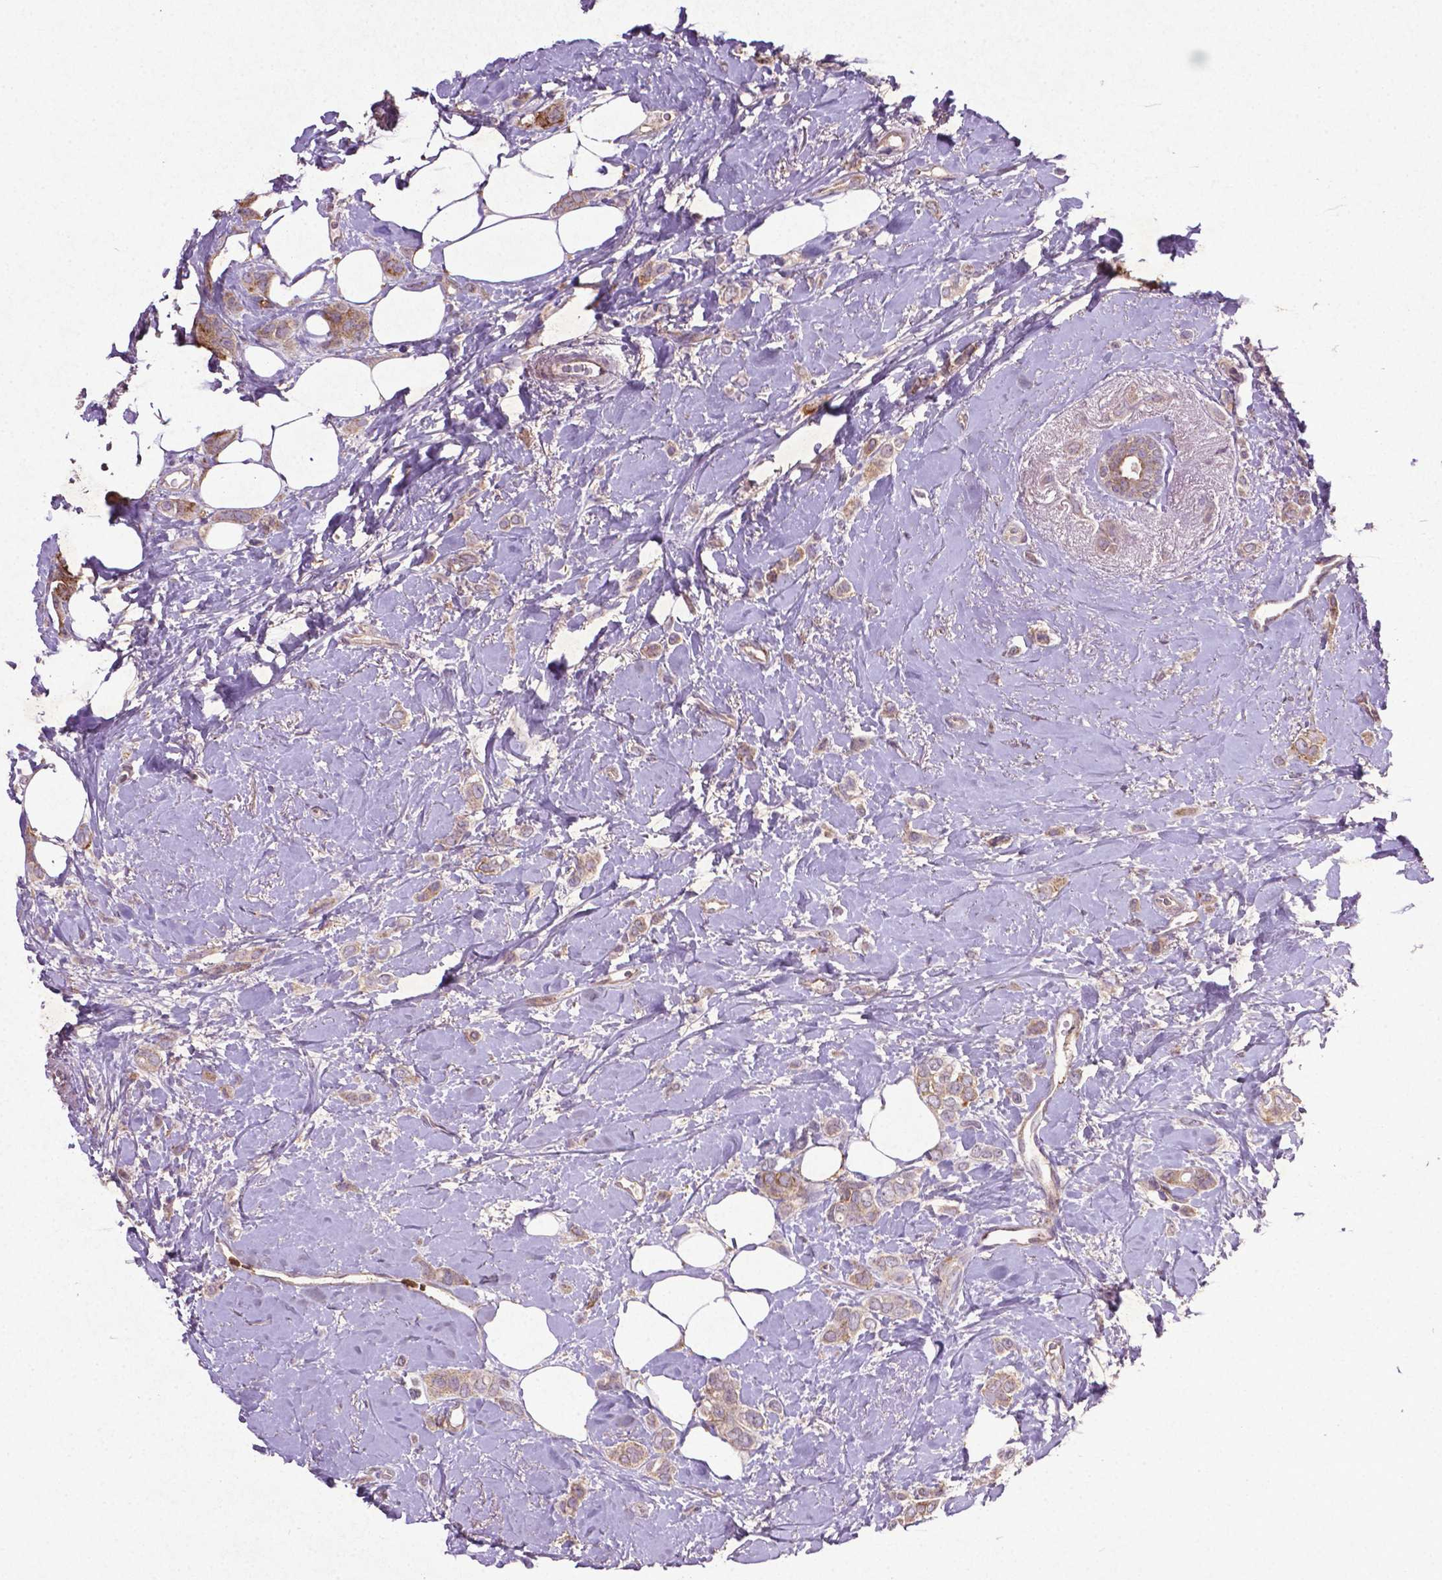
{"staining": {"intensity": "weak", "quantity": "25%-75%", "location": "cytoplasmic/membranous"}, "tissue": "breast cancer", "cell_type": "Tumor cells", "image_type": "cancer", "snomed": [{"axis": "morphology", "description": "Lobular carcinoma"}, {"axis": "topography", "description": "Breast"}], "caption": "Breast cancer (lobular carcinoma) stained with immunohistochemistry (IHC) demonstrates weak cytoplasmic/membranous expression in about 25%-75% of tumor cells.", "gene": "MTOR", "patient": {"sex": "female", "age": 66}}